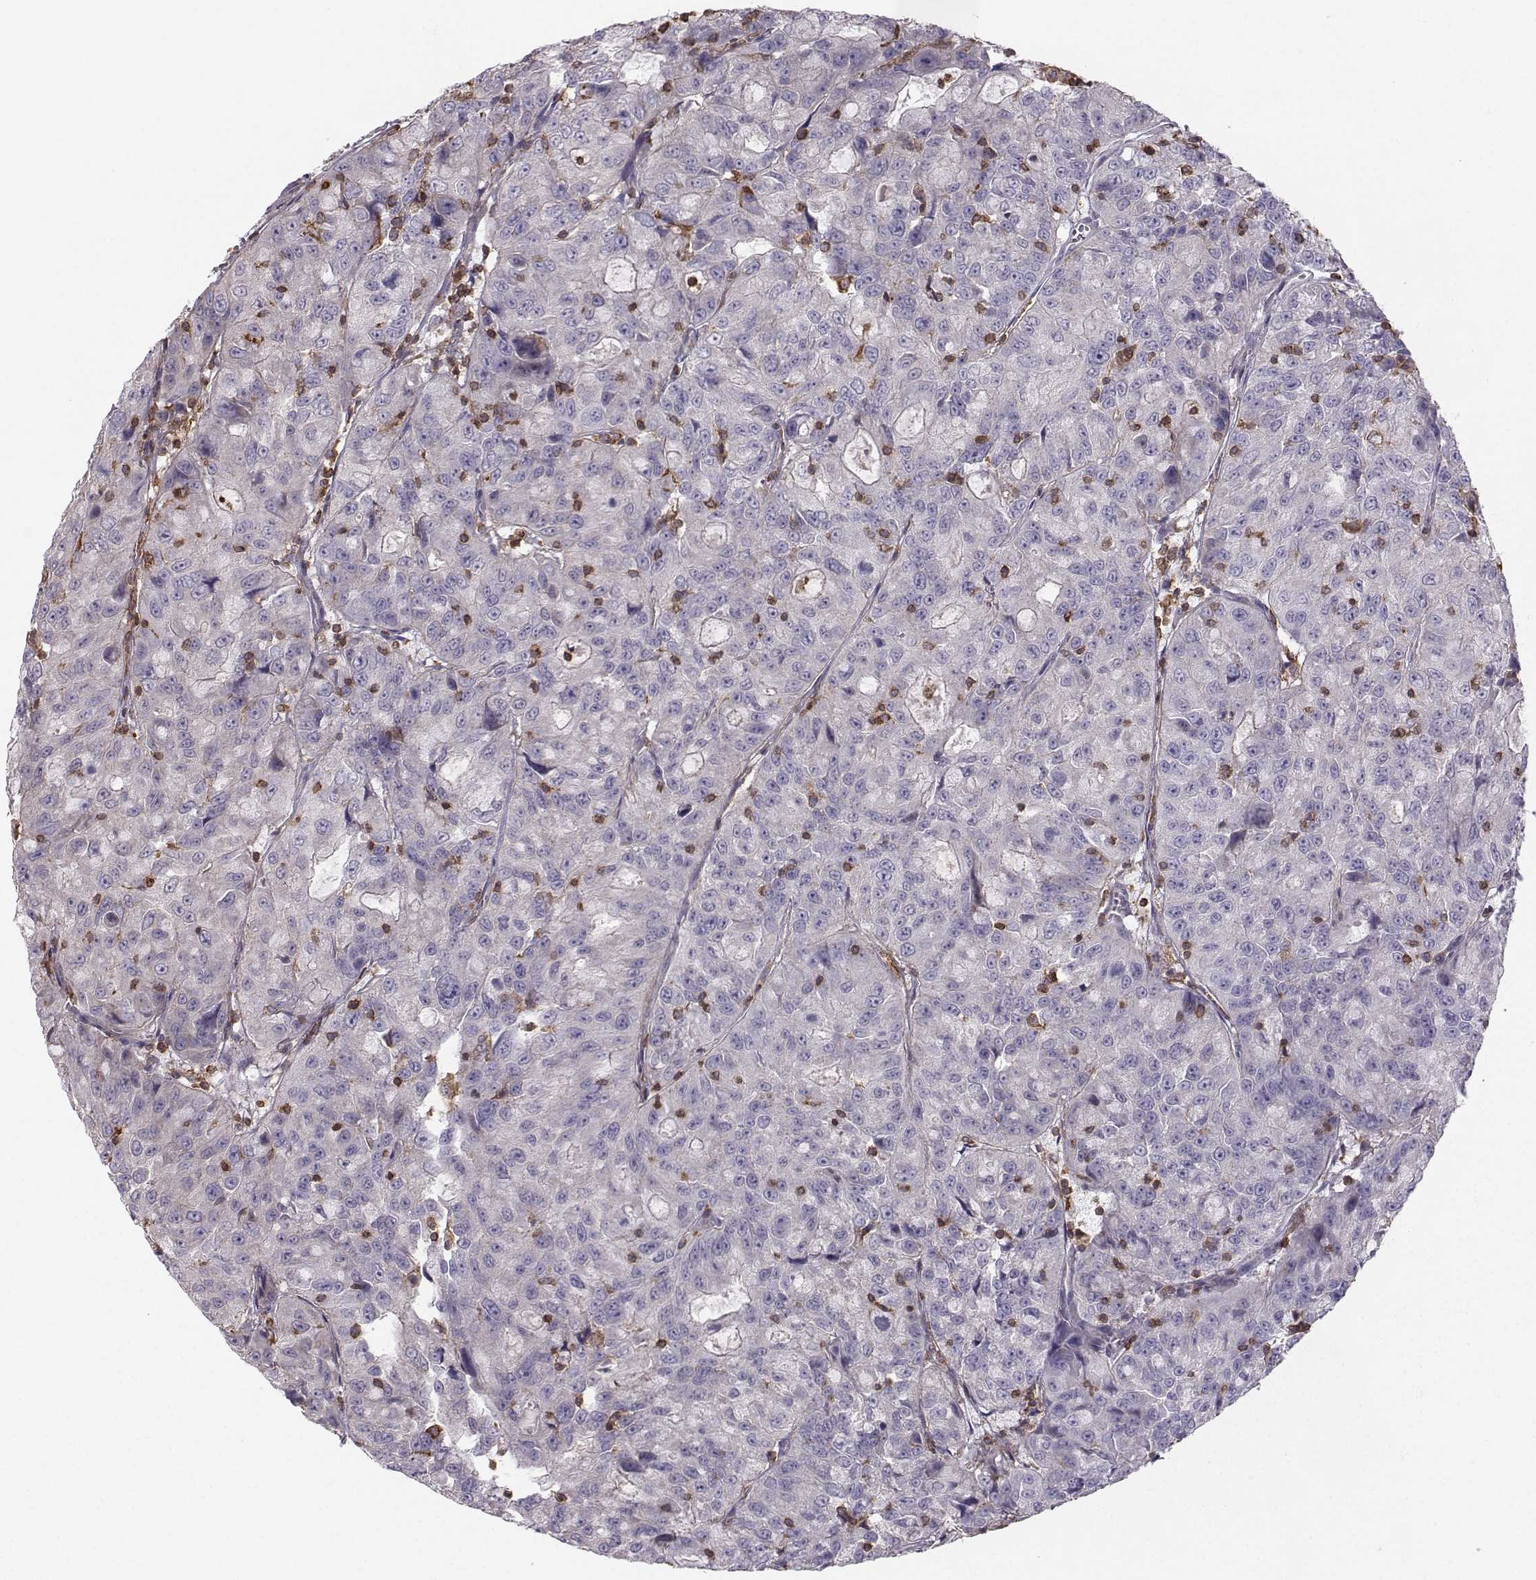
{"staining": {"intensity": "negative", "quantity": "none", "location": "none"}, "tissue": "urothelial cancer", "cell_type": "Tumor cells", "image_type": "cancer", "snomed": [{"axis": "morphology", "description": "Urothelial carcinoma, NOS"}, {"axis": "morphology", "description": "Urothelial carcinoma, High grade"}, {"axis": "topography", "description": "Urinary bladder"}], "caption": "This is an immunohistochemistry (IHC) histopathology image of human transitional cell carcinoma. There is no positivity in tumor cells.", "gene": "ZBTB32", "patient": {"sex": "female", "age": 73}}